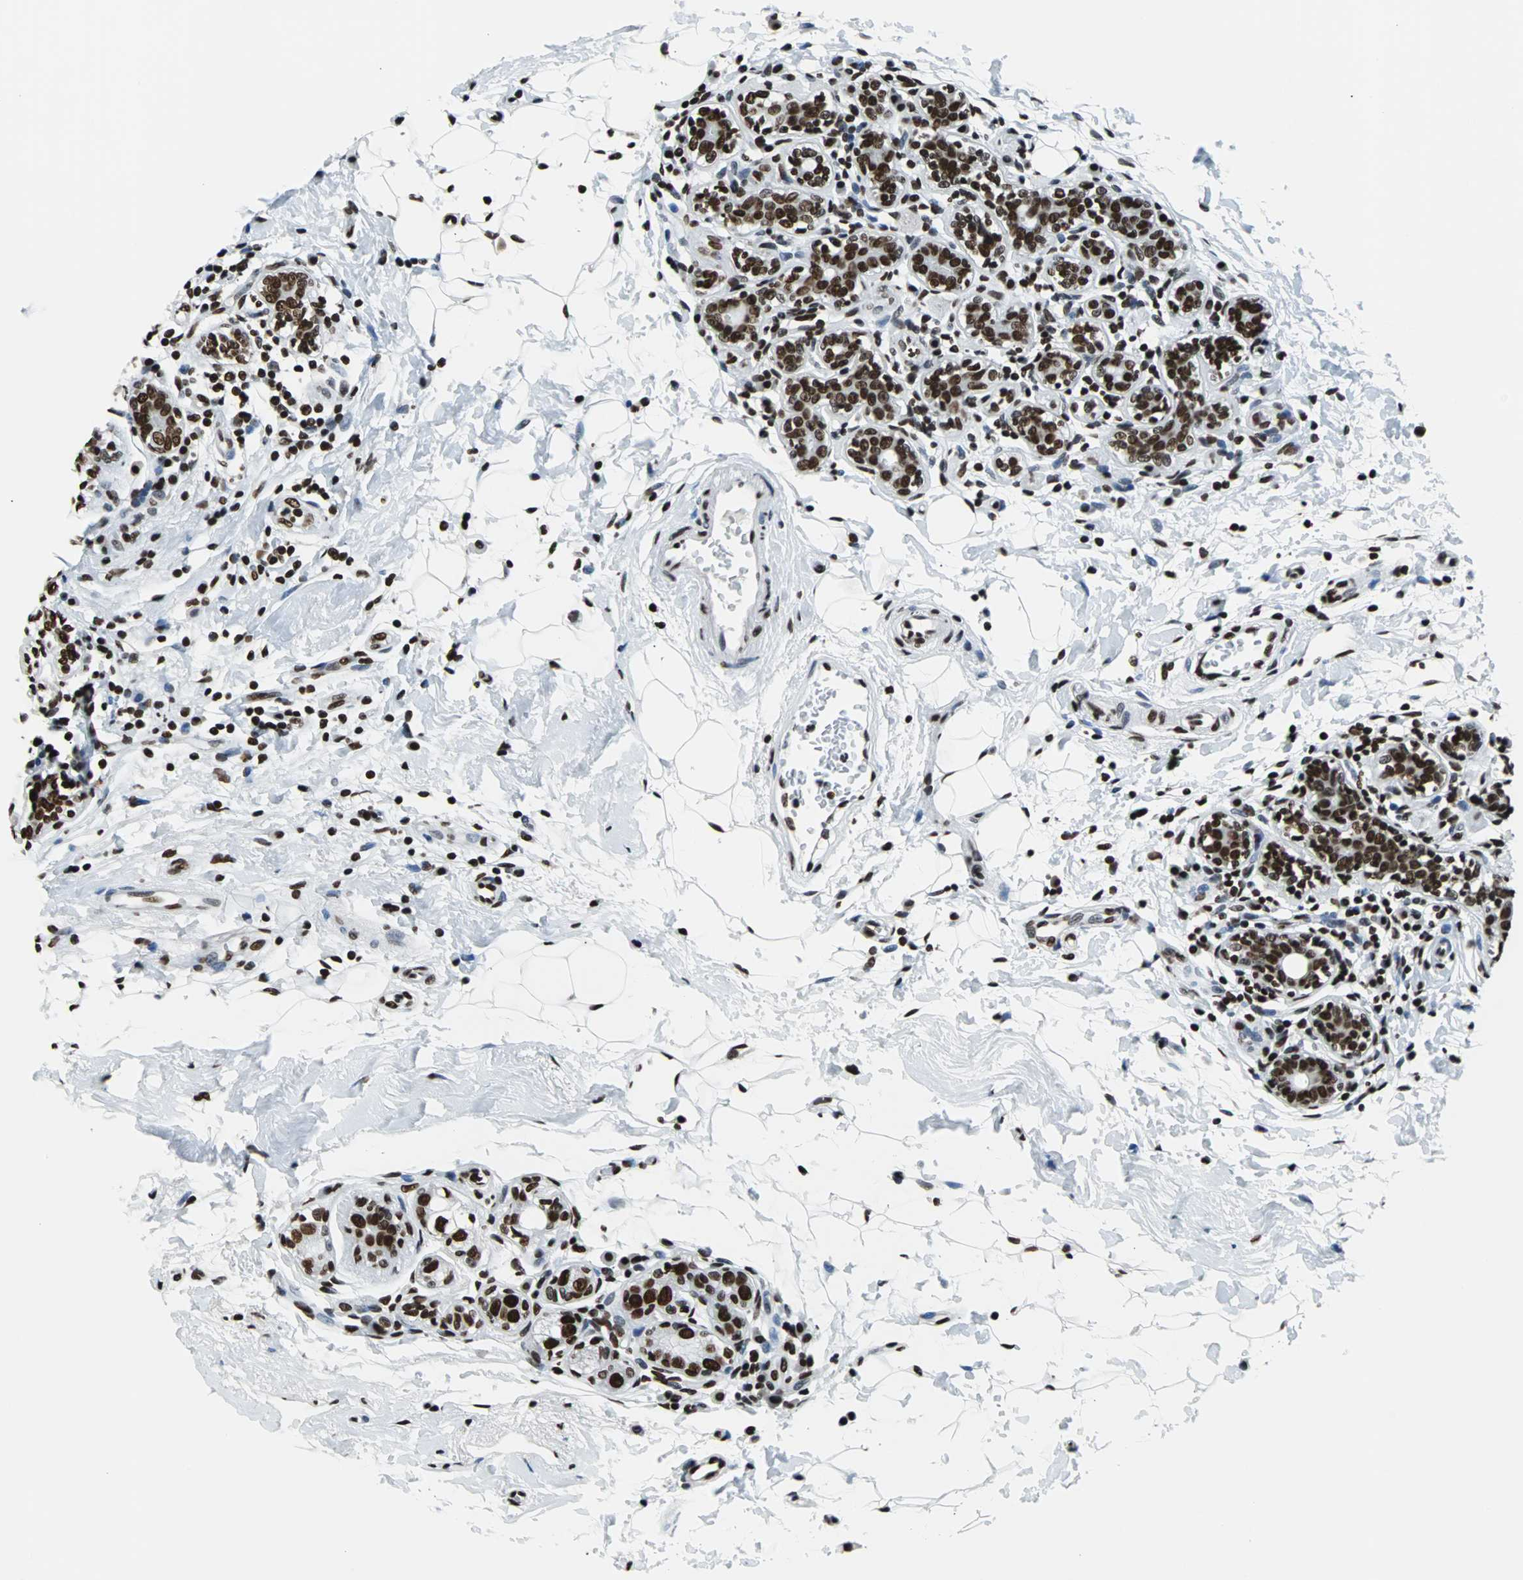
{"staining": {"intensity": "strong", "quantity": ">75%", "location": "nuclear"}, "tissue": "breast cancer", "cell_type": "Tumor cells", "image_type": "cancer", "snomed": [{"axis": "morphology", "description": "Normal tissue, NOS"}, {"axis": "morphology", "description": "Lobular carcinoma"}, {"axis": "topography", "description": "Breast"}], "caption": "High-power microscopy captured an IHC histopathology image of breast cancer, revealing strong nuclear positivity in about >75% of tumor cells. The staining is performed using DAB brown chromogen to label protein expression. The nuclei are counter-stained blue using hematoxylin.", "gene": "FUBP1", "patient": {"sex": "female", "age": 47}}